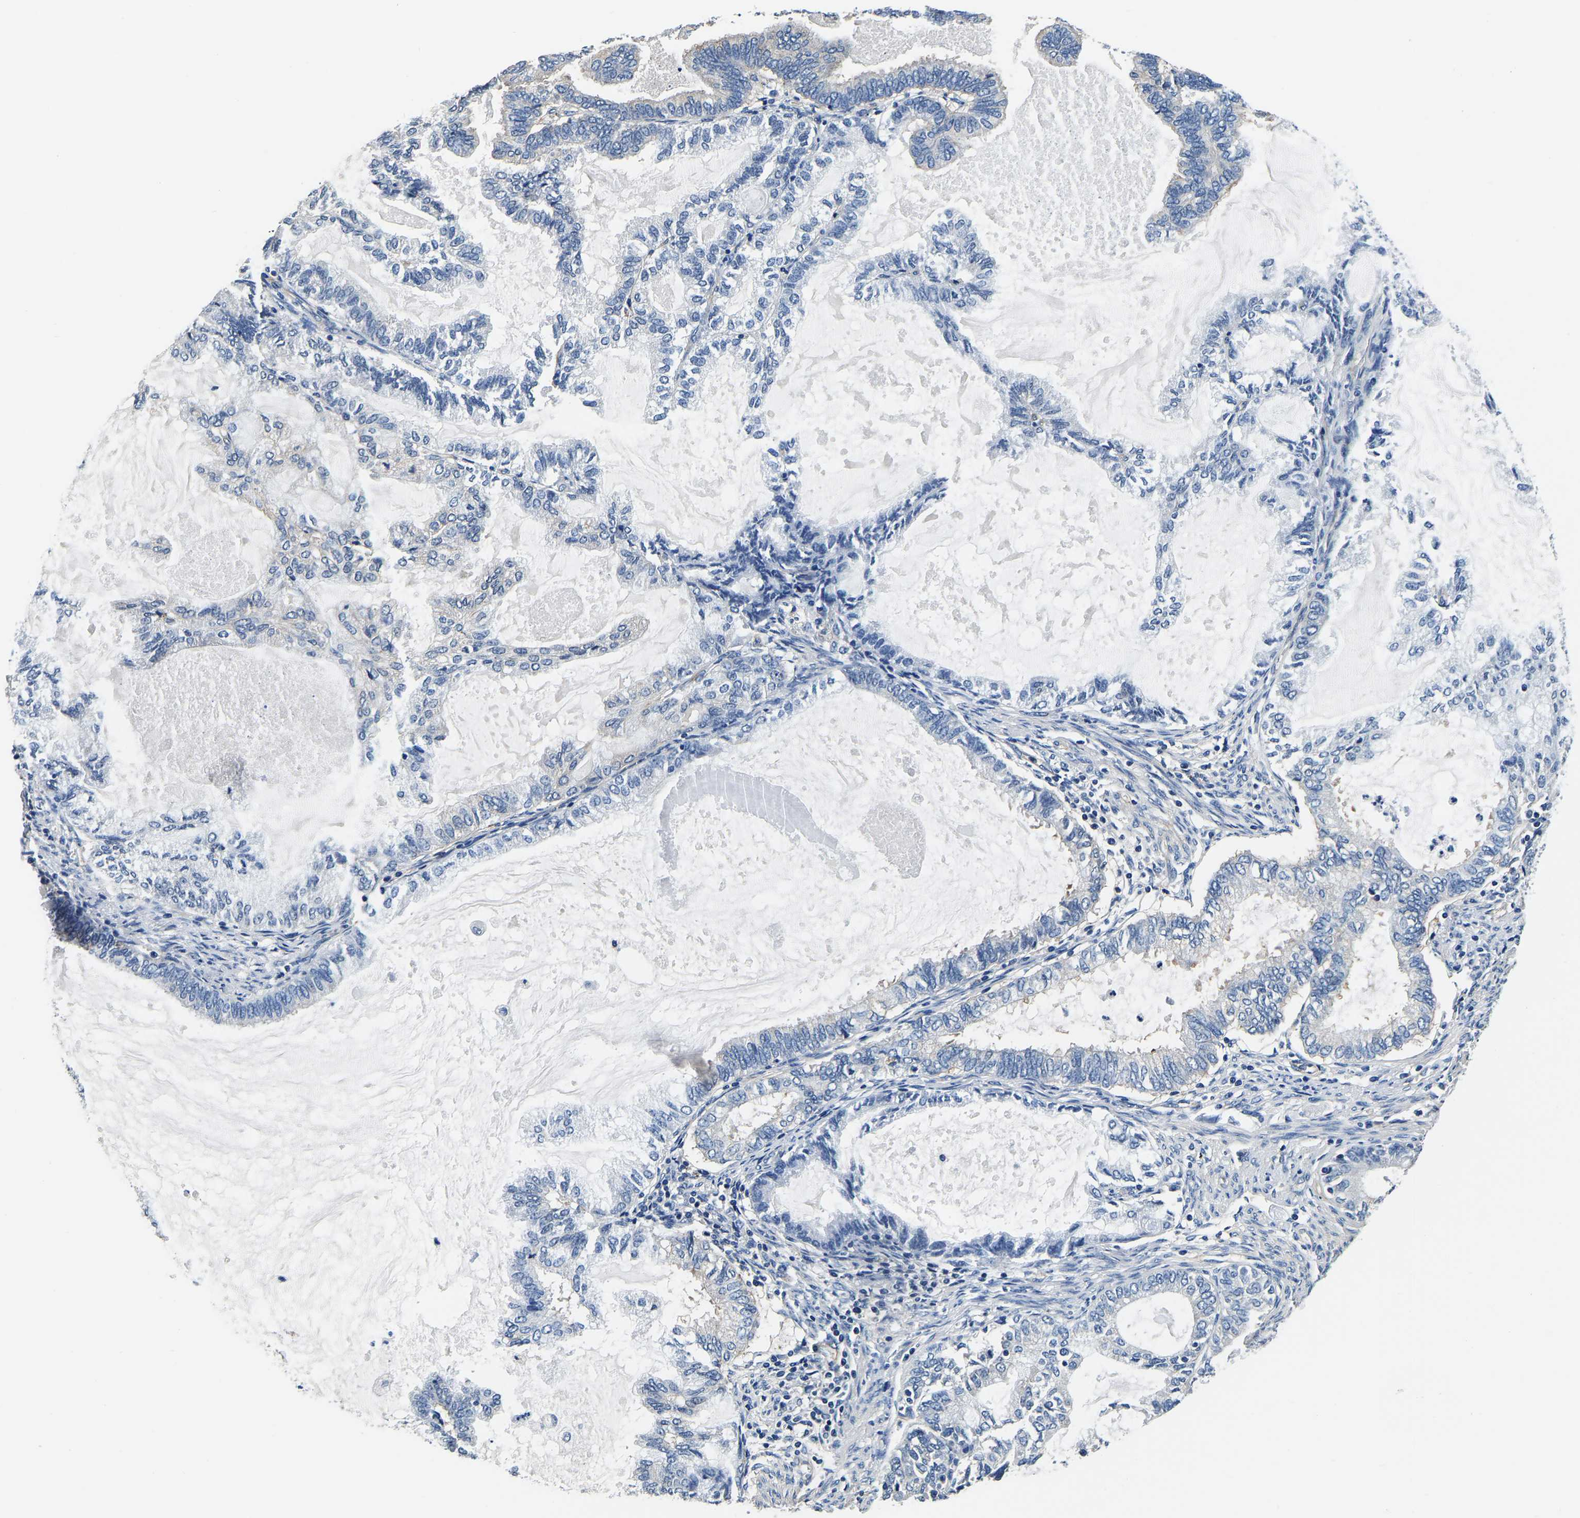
{"staining": {"intensity": "negative", "quantity": "none", "location": "none"}, "tissue": "endometrial cancer", "cell_type": "Tumor cells", "image_type": "cancer", "snomed": [{"axis": "morphology", "description": "Adenocarcinoma, NOS"}, {"axis": "topography", "description": "Endometrium"}], "caption": "Micrograph shows no significant protein expression in tumor cells of endometrial cancer (adenocarcinoma). (DAB immunohistochemistry (IHC), high magnification).", "gene": "SH3GLB1", "patient": {"sex": "female", "age": 86}}